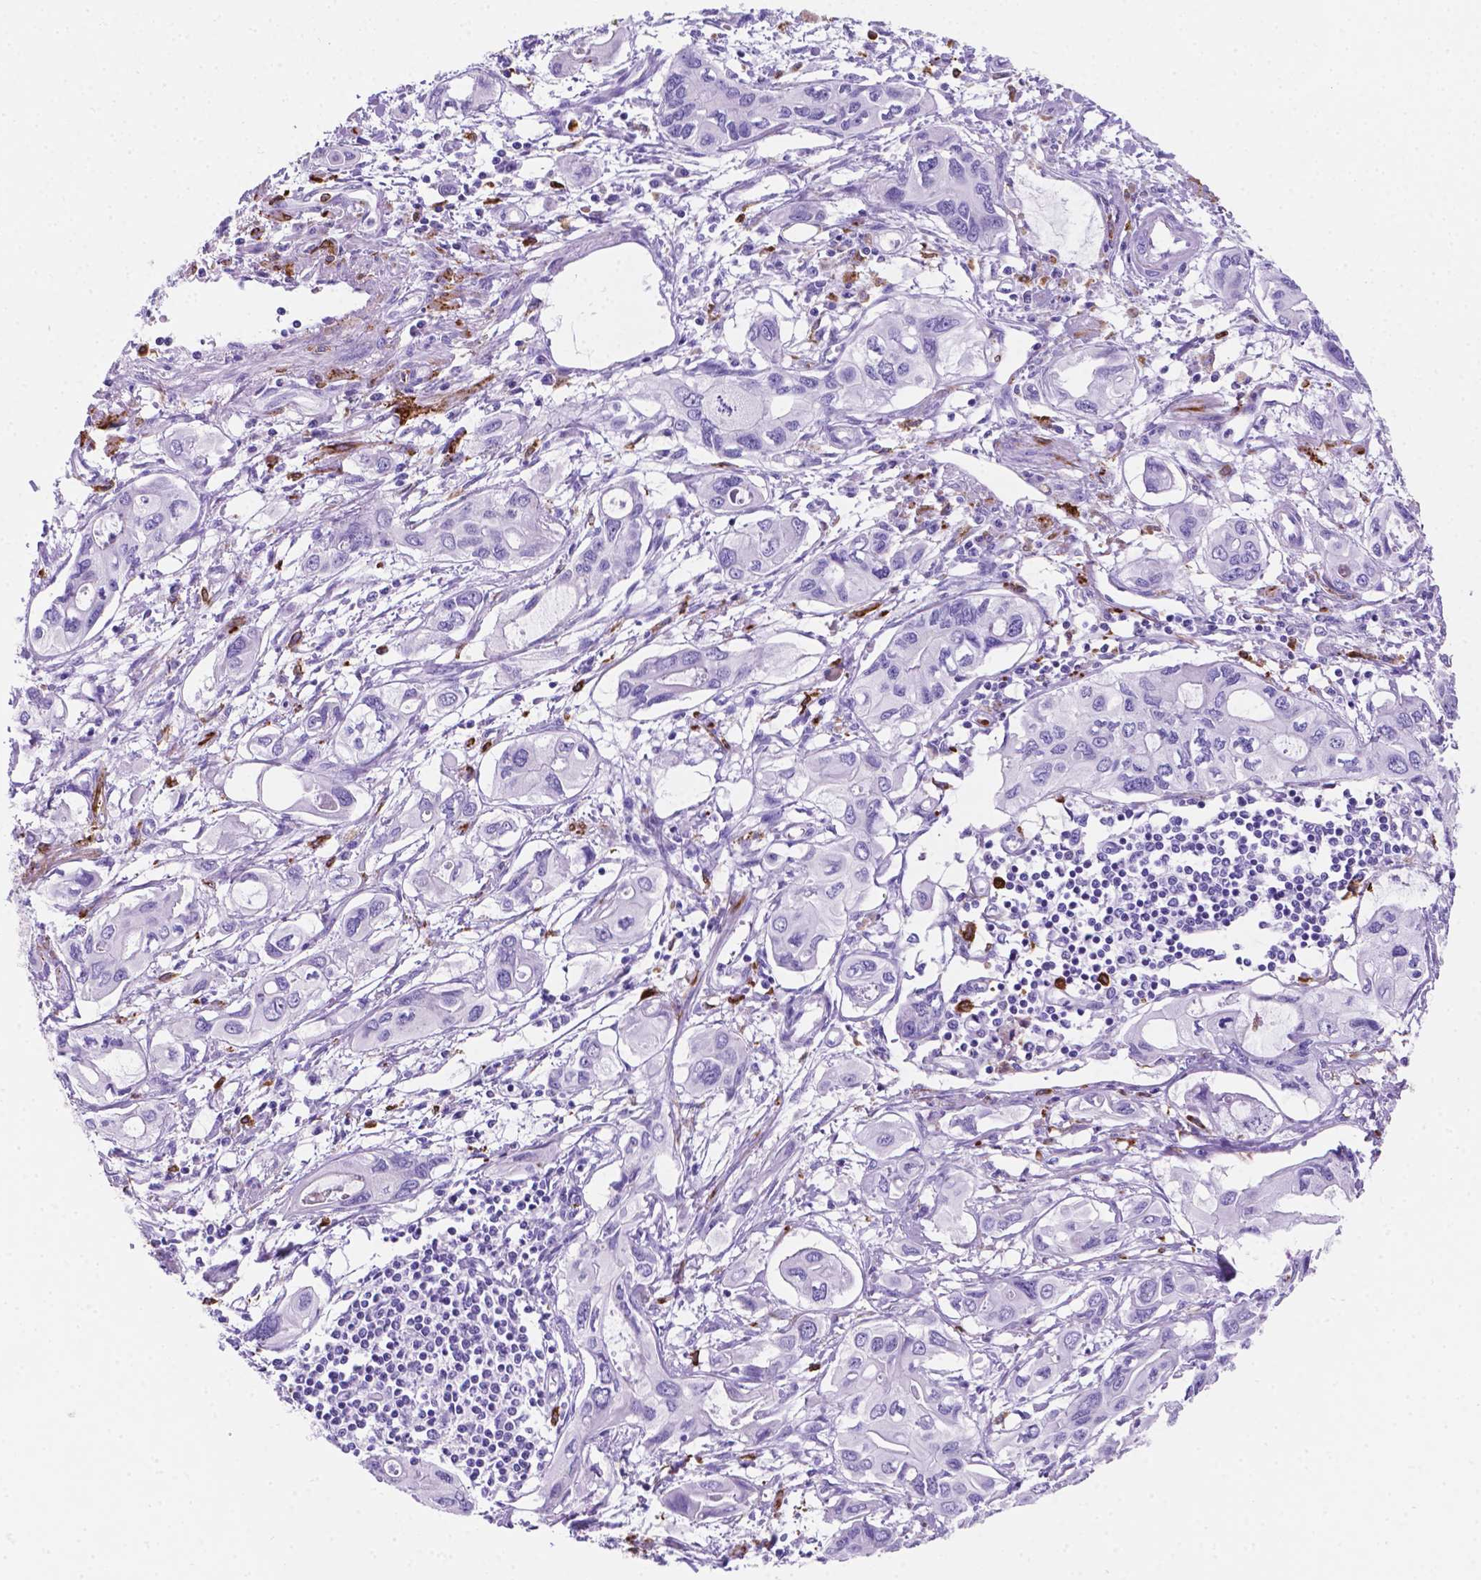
{"staining": {"intensity": "negative", "quantity": "none", "location": "none"}, "tissue": "pancreatic cancer", "cell_type": "Tumor cells", "image_type": "cancer", "snomed": [{"axis": "morphology", "description": "Adenocarcinoma, NOS"}, {"axis": "topography", "description": "Pancreas"}], "caption": "An image of human adenocarcinoma (pancreatic) is negative for staining in tumor cells.", "gene": "MACF1", "patient": {"sex": "male", "age": 60}}